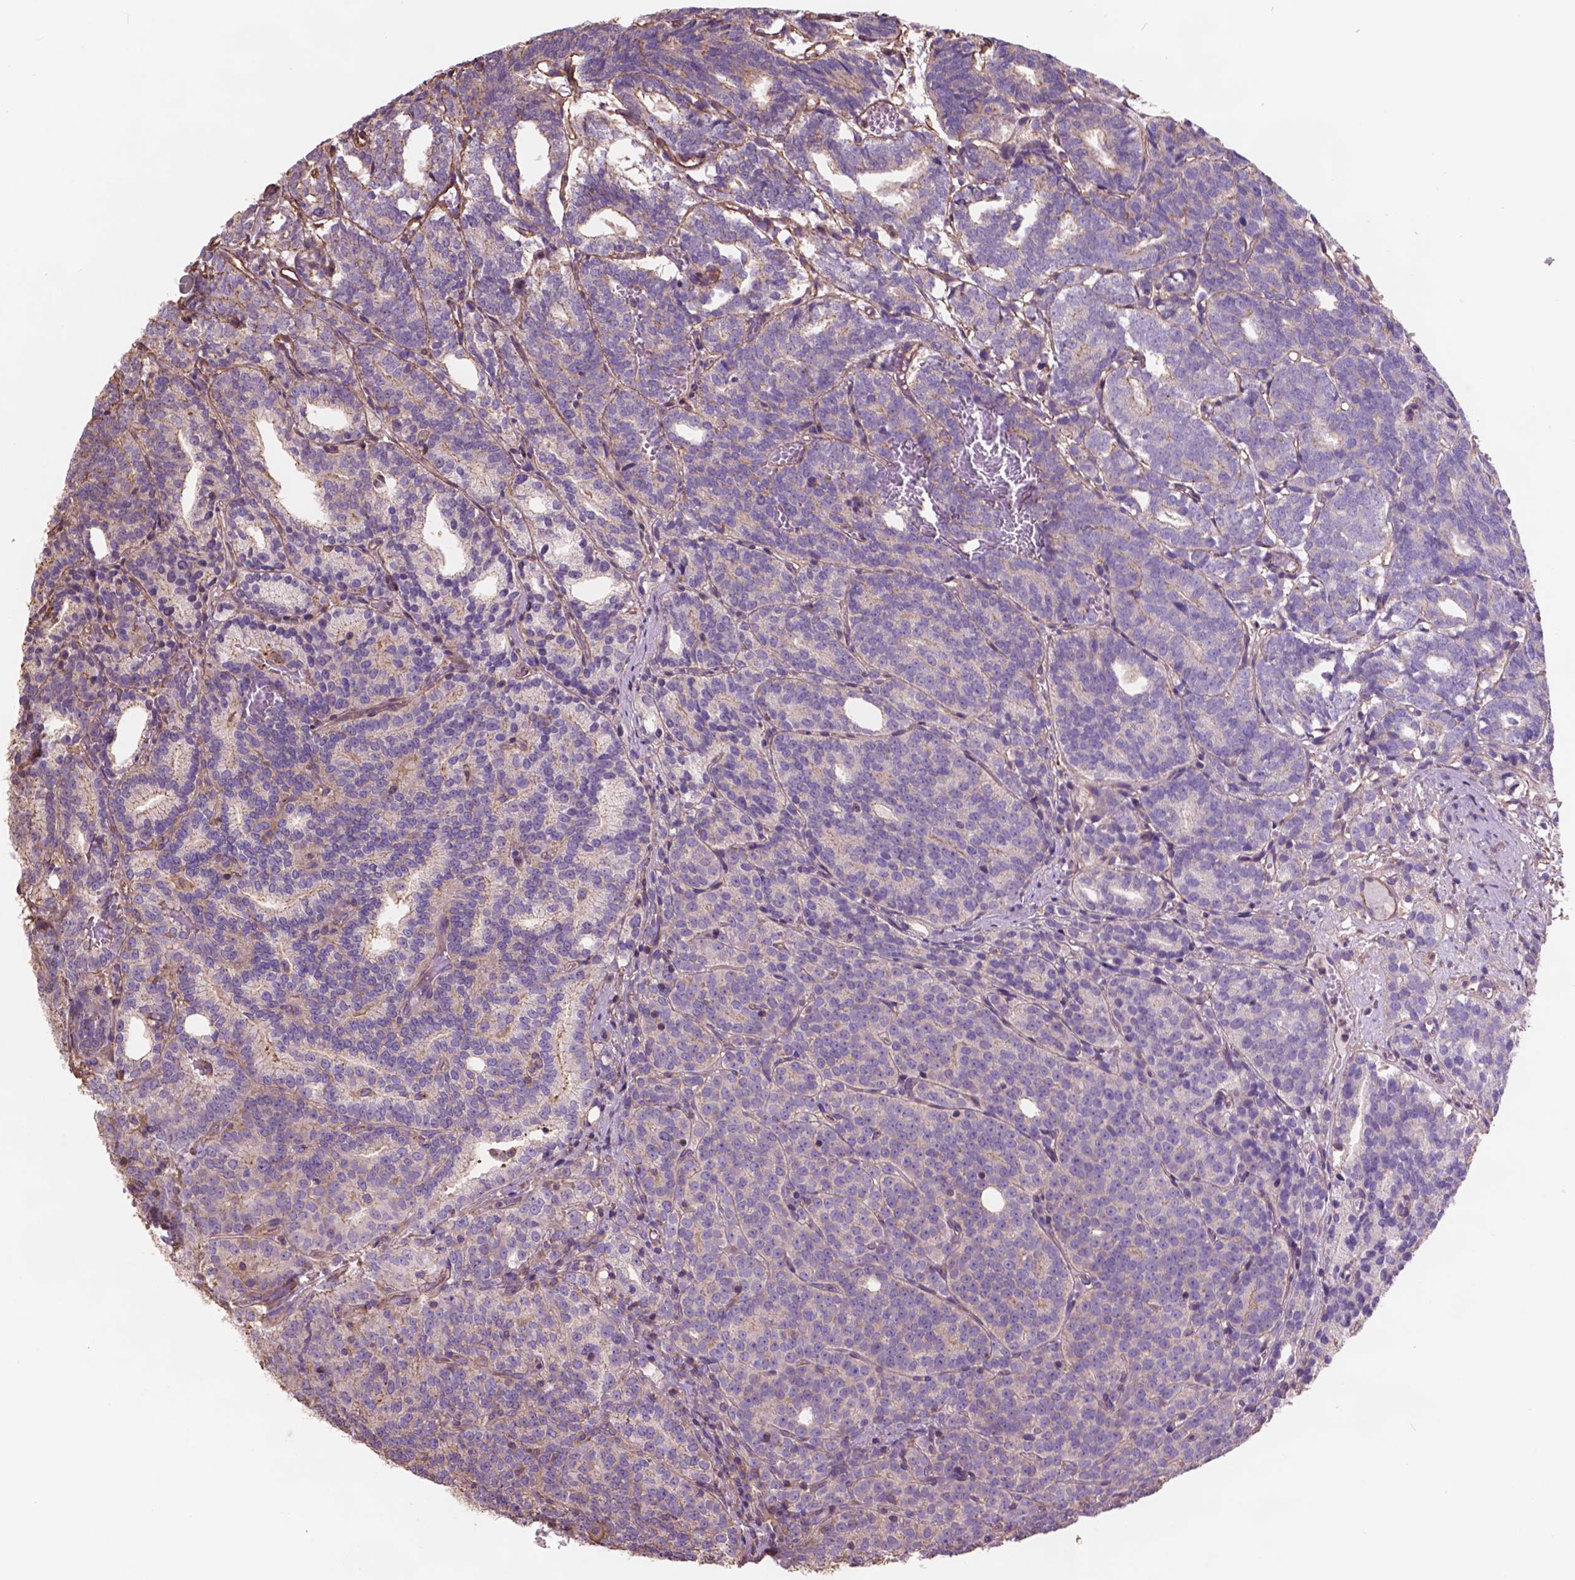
{"staining": {"intensity": "weak", "quantity": "<25%", "location": "cytoplasmic/membranous"}, "tissue": "prostate cancer", "cell_type": "Tumor cells", "image_type": "cancer", "snomed": [{"axis": "morphology", "description": "Adenocarcinoma, High grade"}, {"axis": "topography", "description": "Prostate"}], "caption": "High magnification brightfield microscopy of prostate high-grade adenocarcinoma stained with DAB (3,3'-diaminobenzidine) (brown) and counterstained with hematoxylin (blue): tumor cells show no significant expression.", "gene": "NIPA2", "patient": {"sex": "male", "age": 53}}